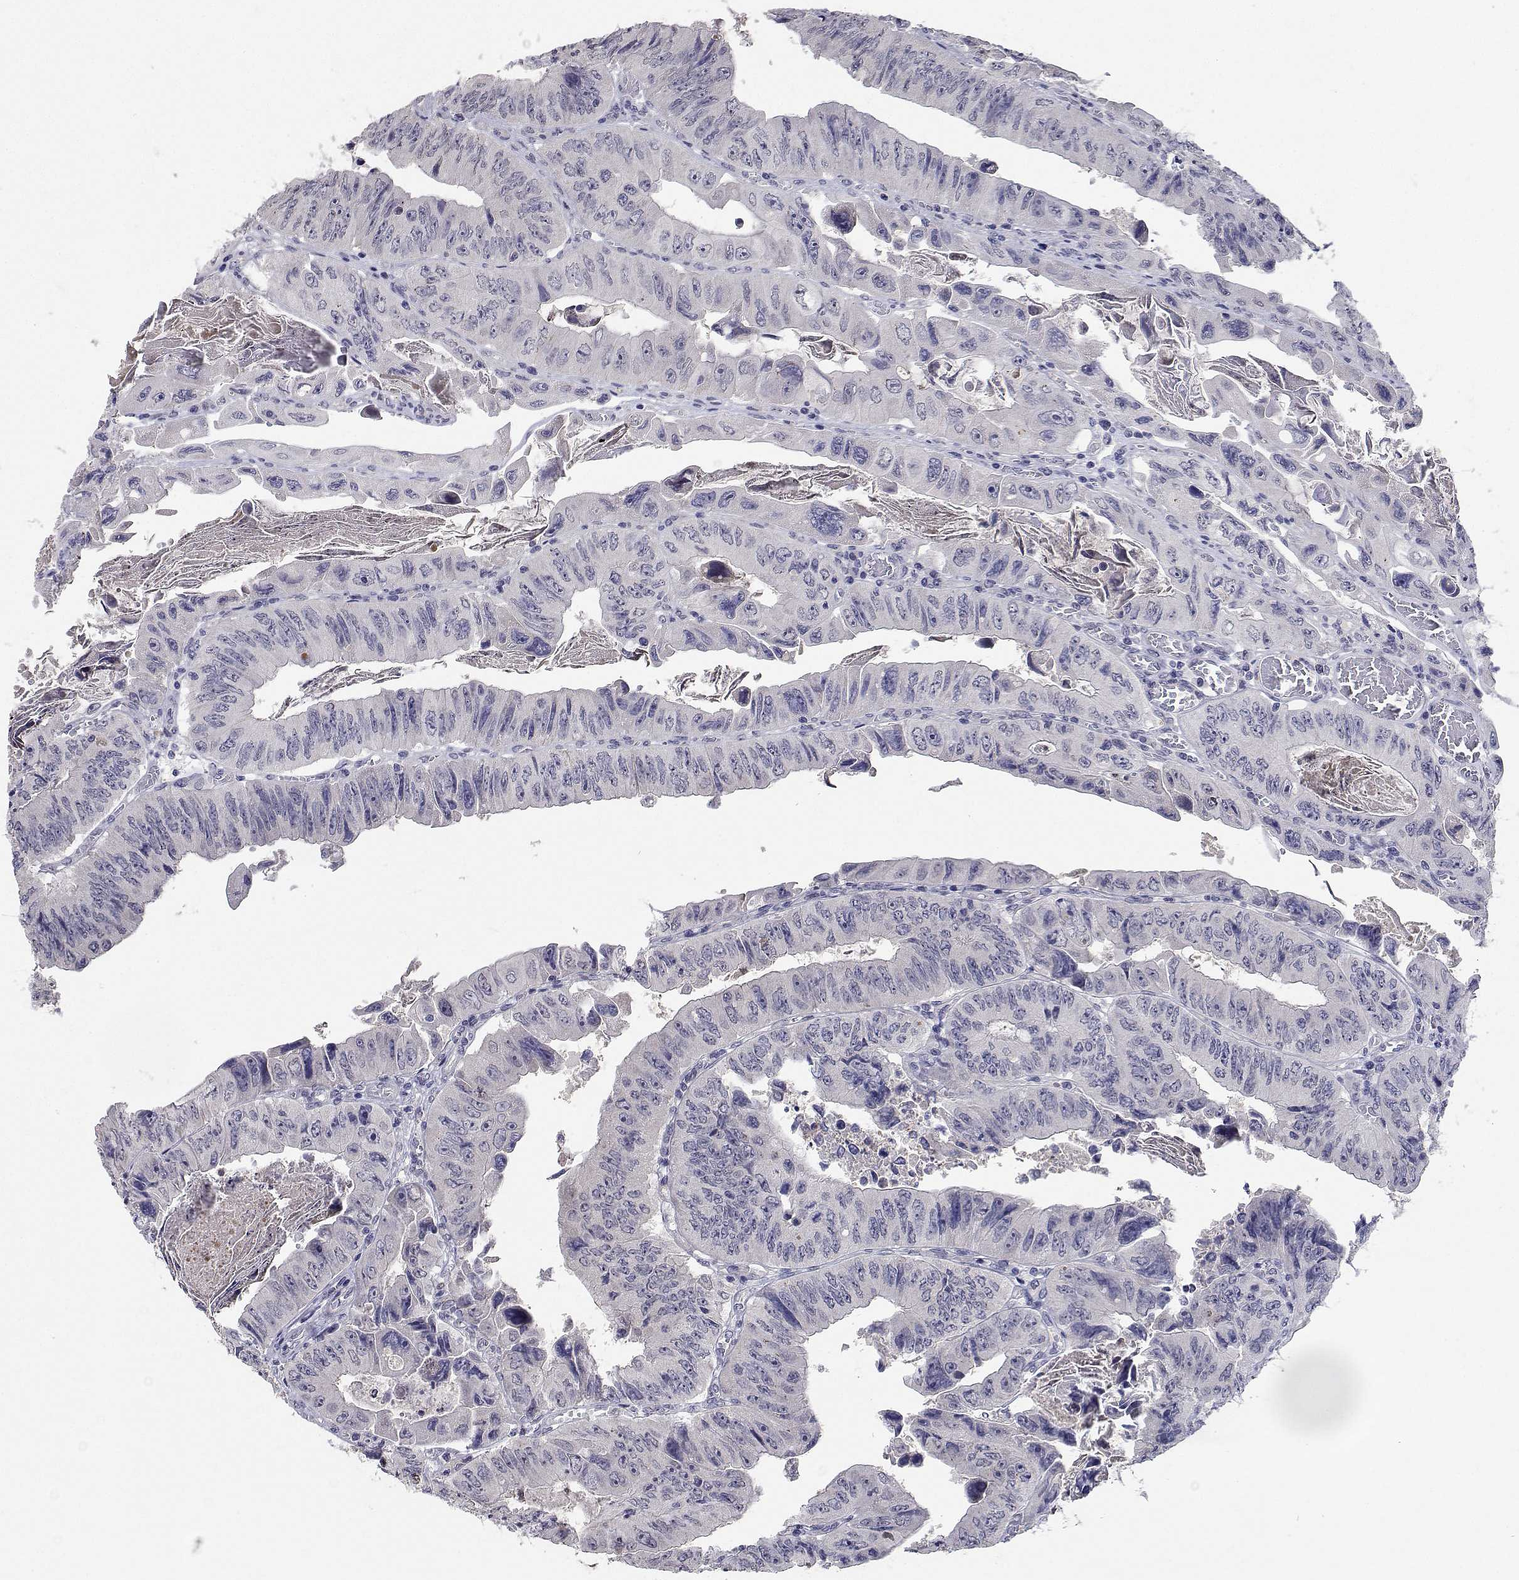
{"staining": {"intensity": "negative", "quantity": "none", "location": "none"}, "tissue": "colorectal cancer", "cell_type": "Tumor cells", "image_type": "cancer", "snomed": [{"axis": "morphology", "description": "Adenocarcinoma, NOS"}, {"axis": "topography", "description": "Colon"}], "caption": "Immunohistochemical staining of human colorectal cancer (adenocarcinoma) demonstrates no significant staining in tumor cells. The staining was performed using DAB (3,3'-diaminobenzidine) to visualize the protein expression in brown, while the nuclei were stained in blue with hematoxylin (Magnification: 20x).", "gene": "RBPJL", "patient": {"sex": "female", "age": 84}}